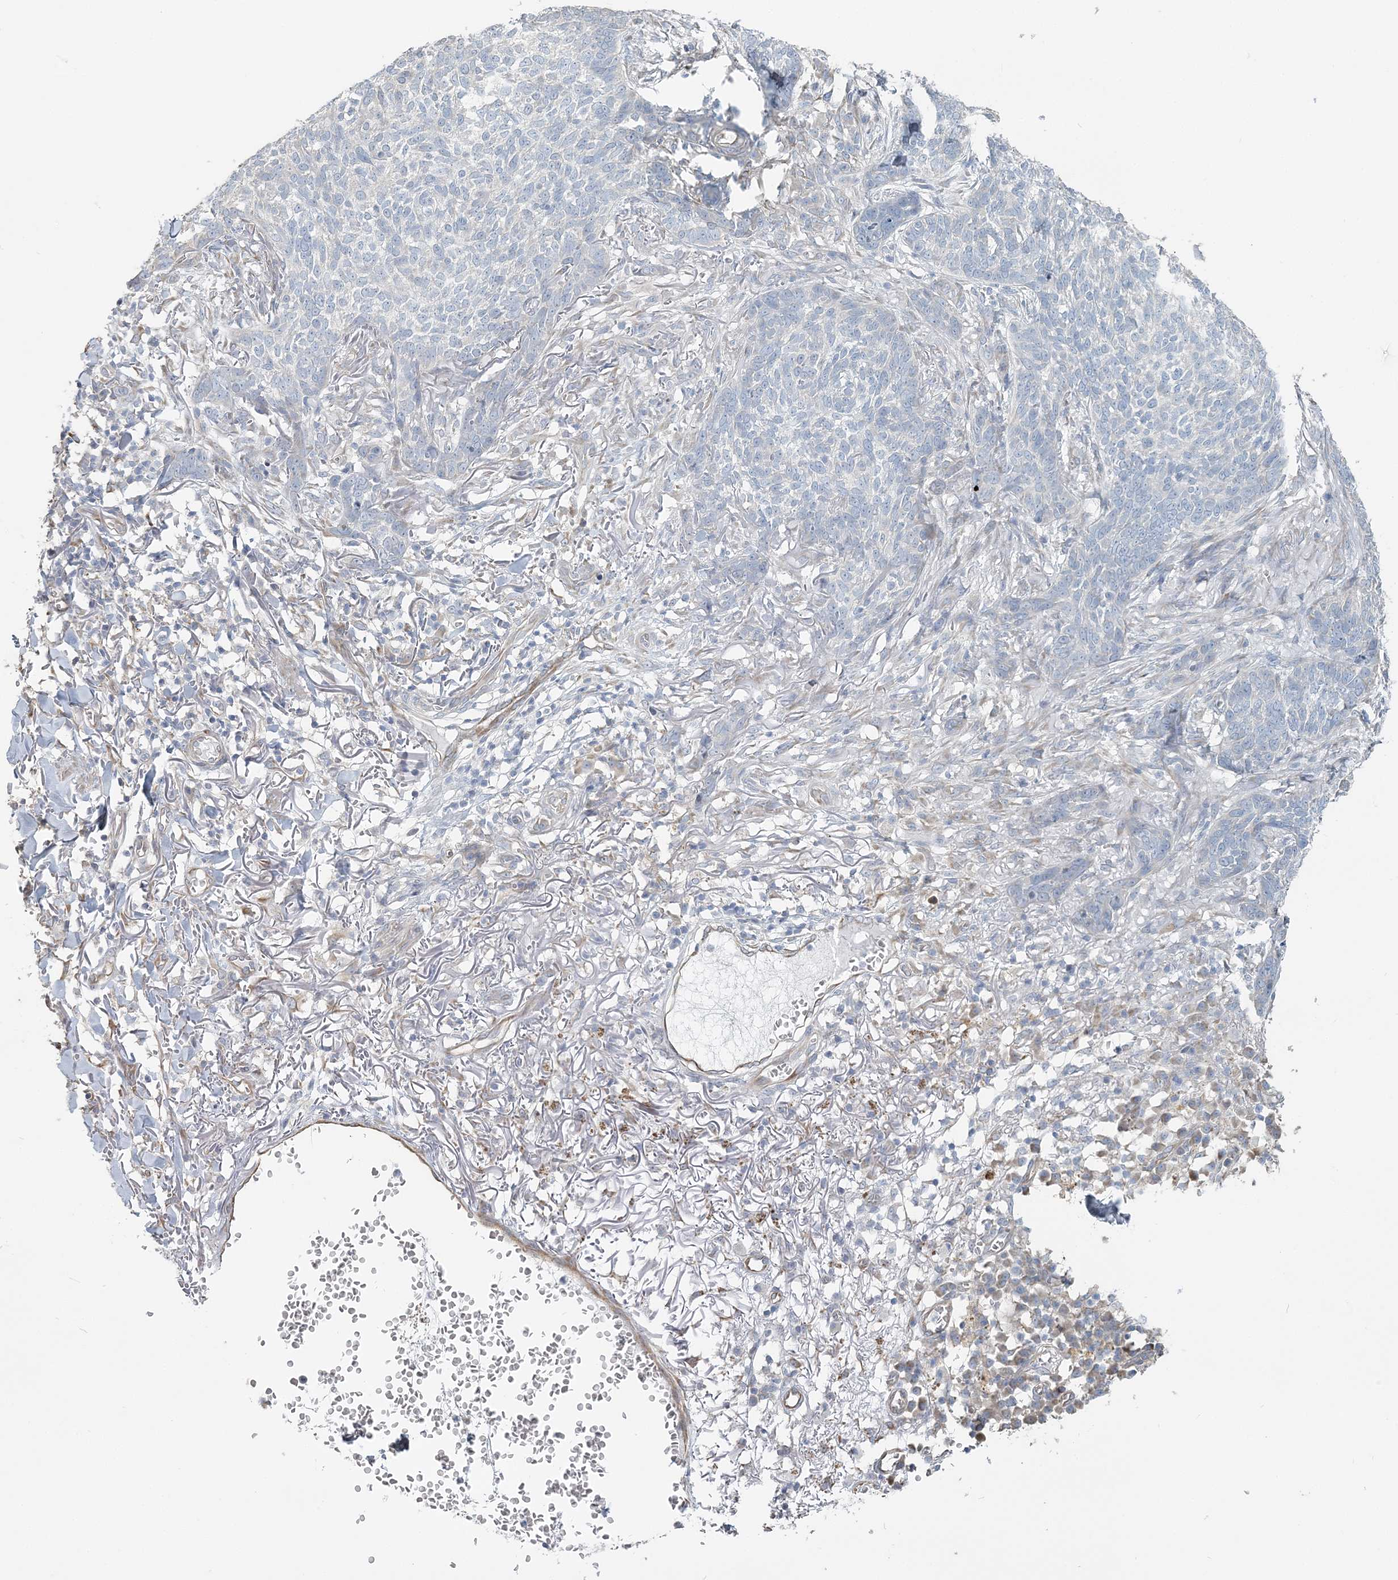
{"staining": {"intensity": "negative", "quantity": "none", "location": "none"}, "tissue": "skin cancer", "cell_type": "Tumor cells", "image_type": "cancer", "snomed": [{"axis": "morphology", "description": "Basal cell carcinoma"}, {"axis": "topography", "description": "Skin"}], "caption": "Immunohistochemistry (IHC) photomicrograph of neoplastic tissue: basal cell carcinoma (skin) stained with DAB displays no significant protein expression in tumor cells.", "gene": "CMBL", "patient": {"sex": "male", "age": 85}}